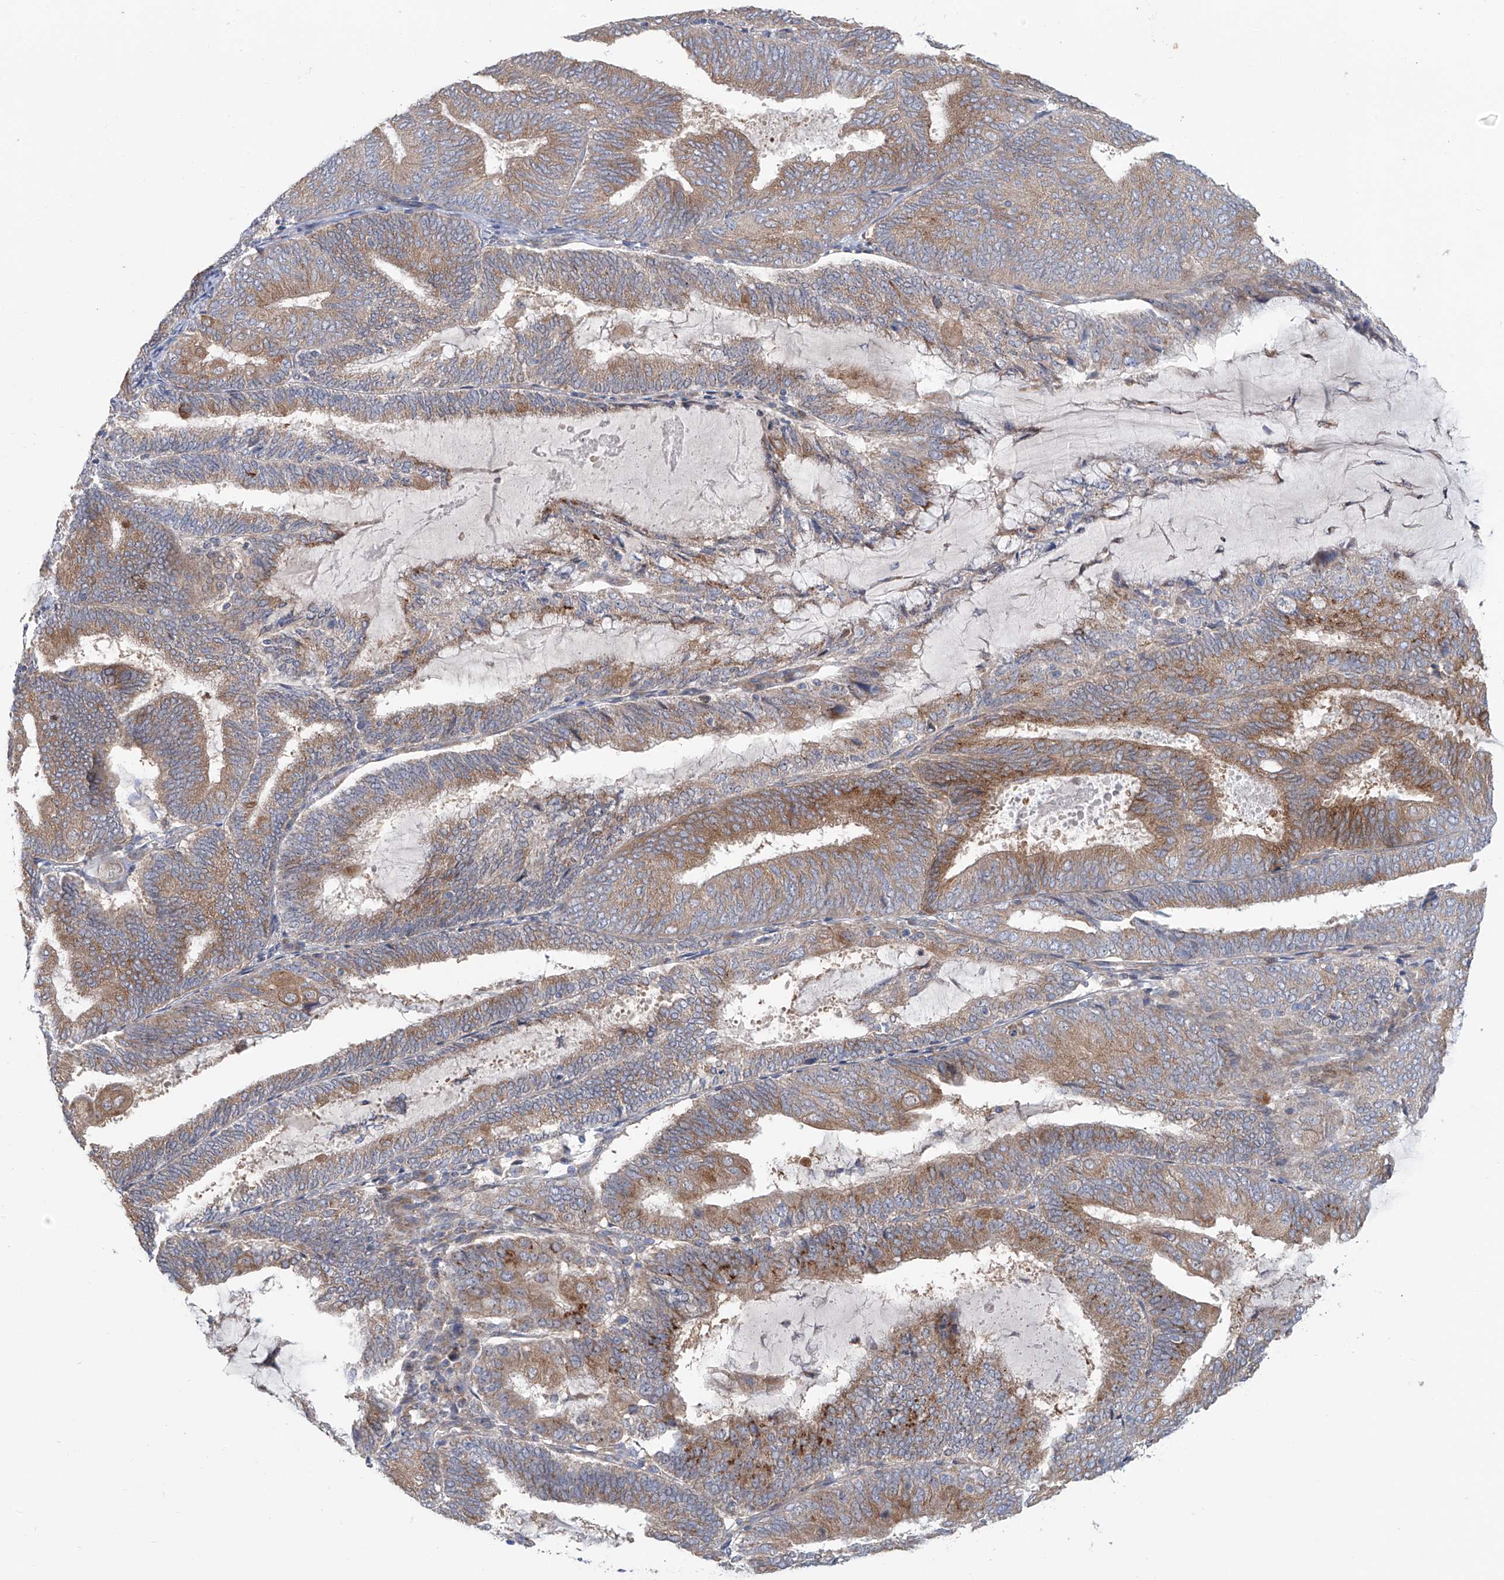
{"staining": {"intensity": "moderate", "quantity": ">75%", "location": "cytoplasmic/membranous"}, "tissue": "endometrial cancer", "cell_type": "Tumor cells", "image_type": "cancer", "snomed": [{"axis": "morphology", "description": "Adenocarcinoma, NOS"}, {"axis": "topography", "description": "Endometrium"}], "caption": "High-power microscopy captured an IHC image of endometrial cancer (adenocarcinoma), revealing moderate cytoplasmic/membranous expression in approximately >75% of tumor cells.", "gene": "KLC4", "patient": {"sex": "female", "age": 81}}